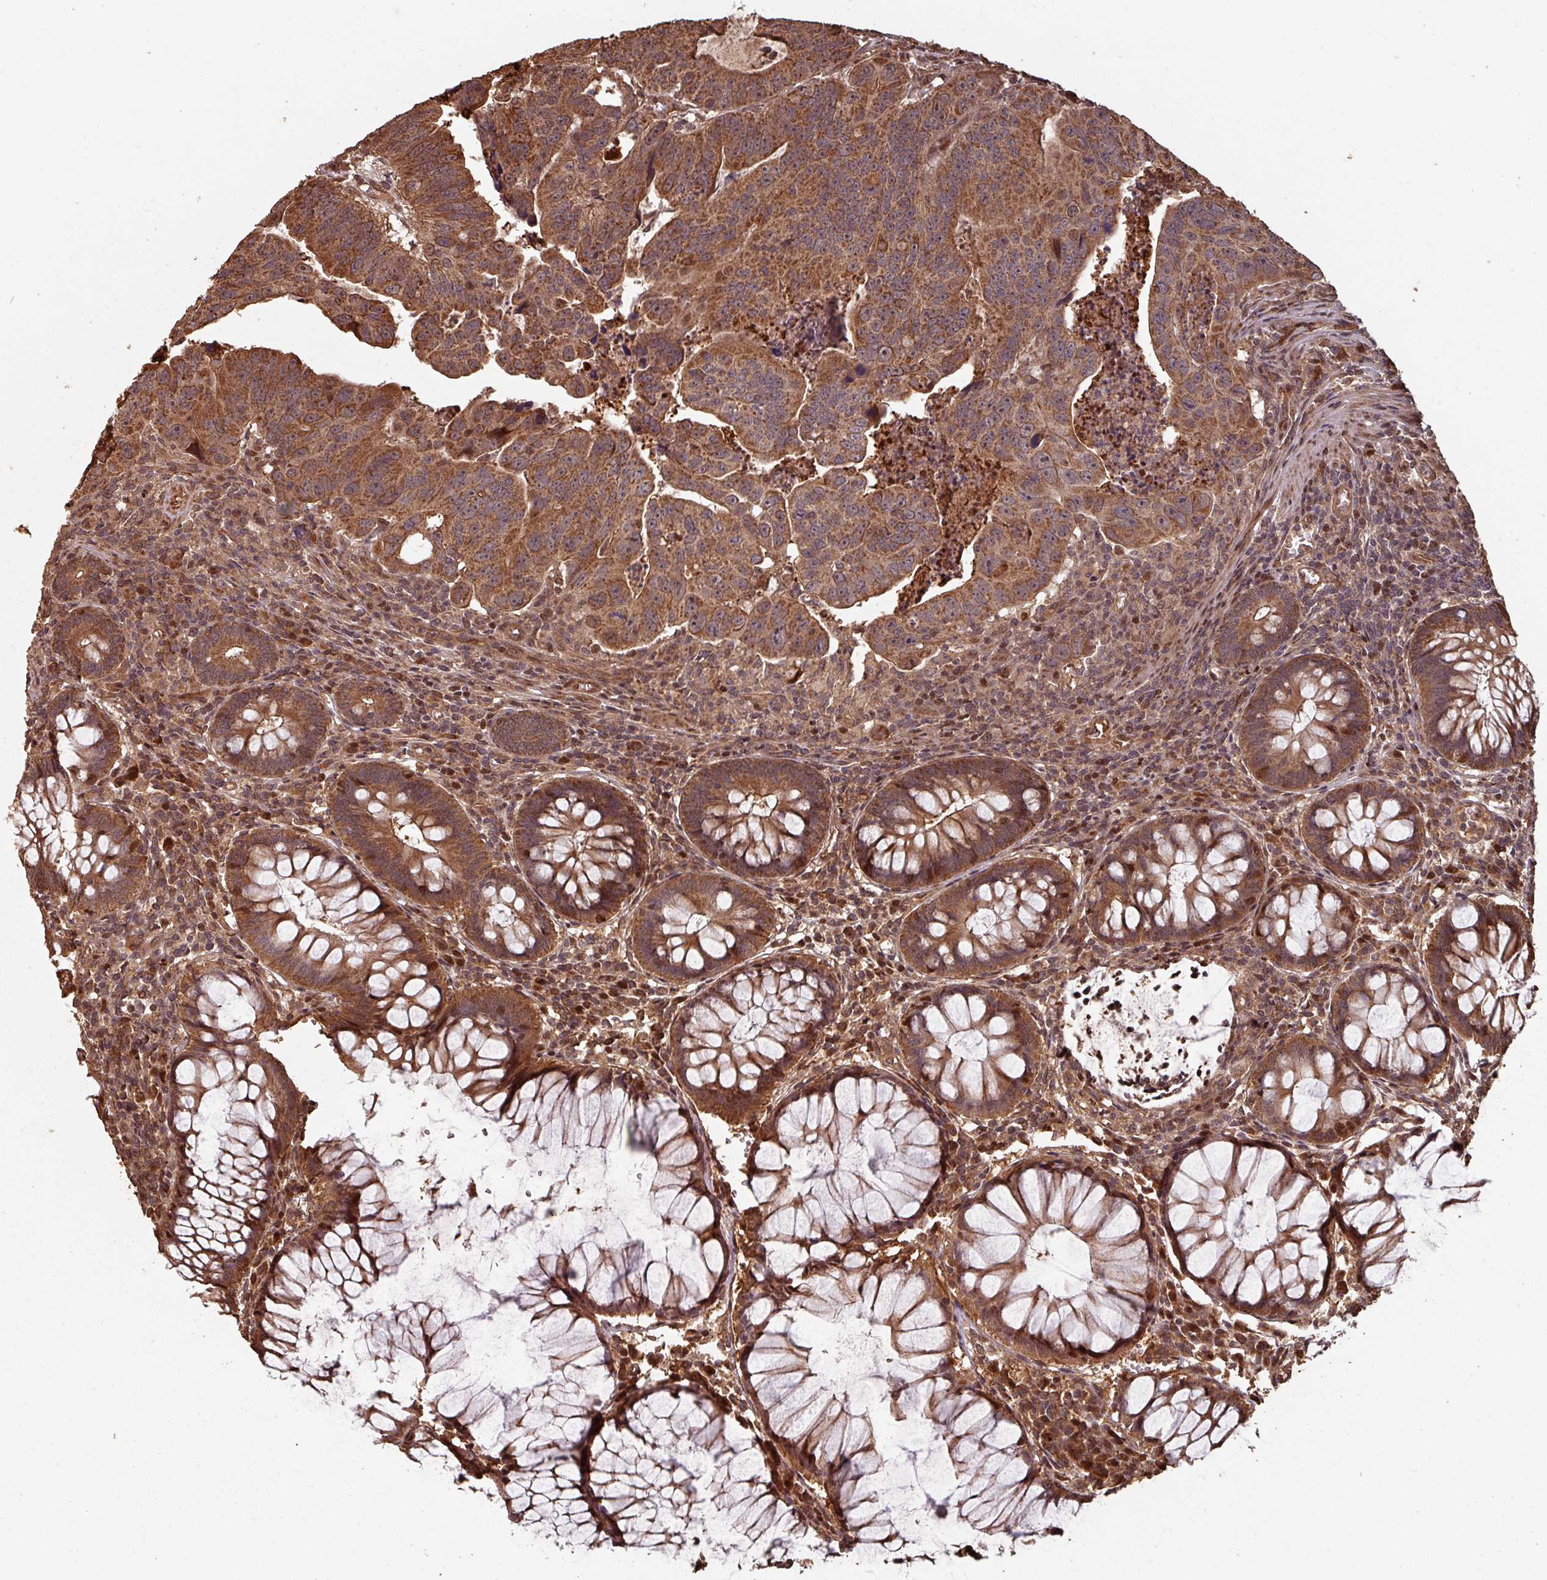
{"staining": {"intensity": "strong", "quantity": ">75%", "location": "cytoplasmic/membranous,nuclear"}, "tissue": "colorectal cancer", "cell_type": "Tumor cells", "image_type": "cancer", "snomed": [{"axis": "morphology", "description": "Adenocarcinoma, NOS"}, {"axis": "topography", "description": "Rectum"}], "caption": "A brown stain shows strong cytoplasmic/membranous and nuclear staining of a protein in human colorectal cancer tumor cells.", "gene": "EID1", "patient": {"sex": "male", "age": 69}}